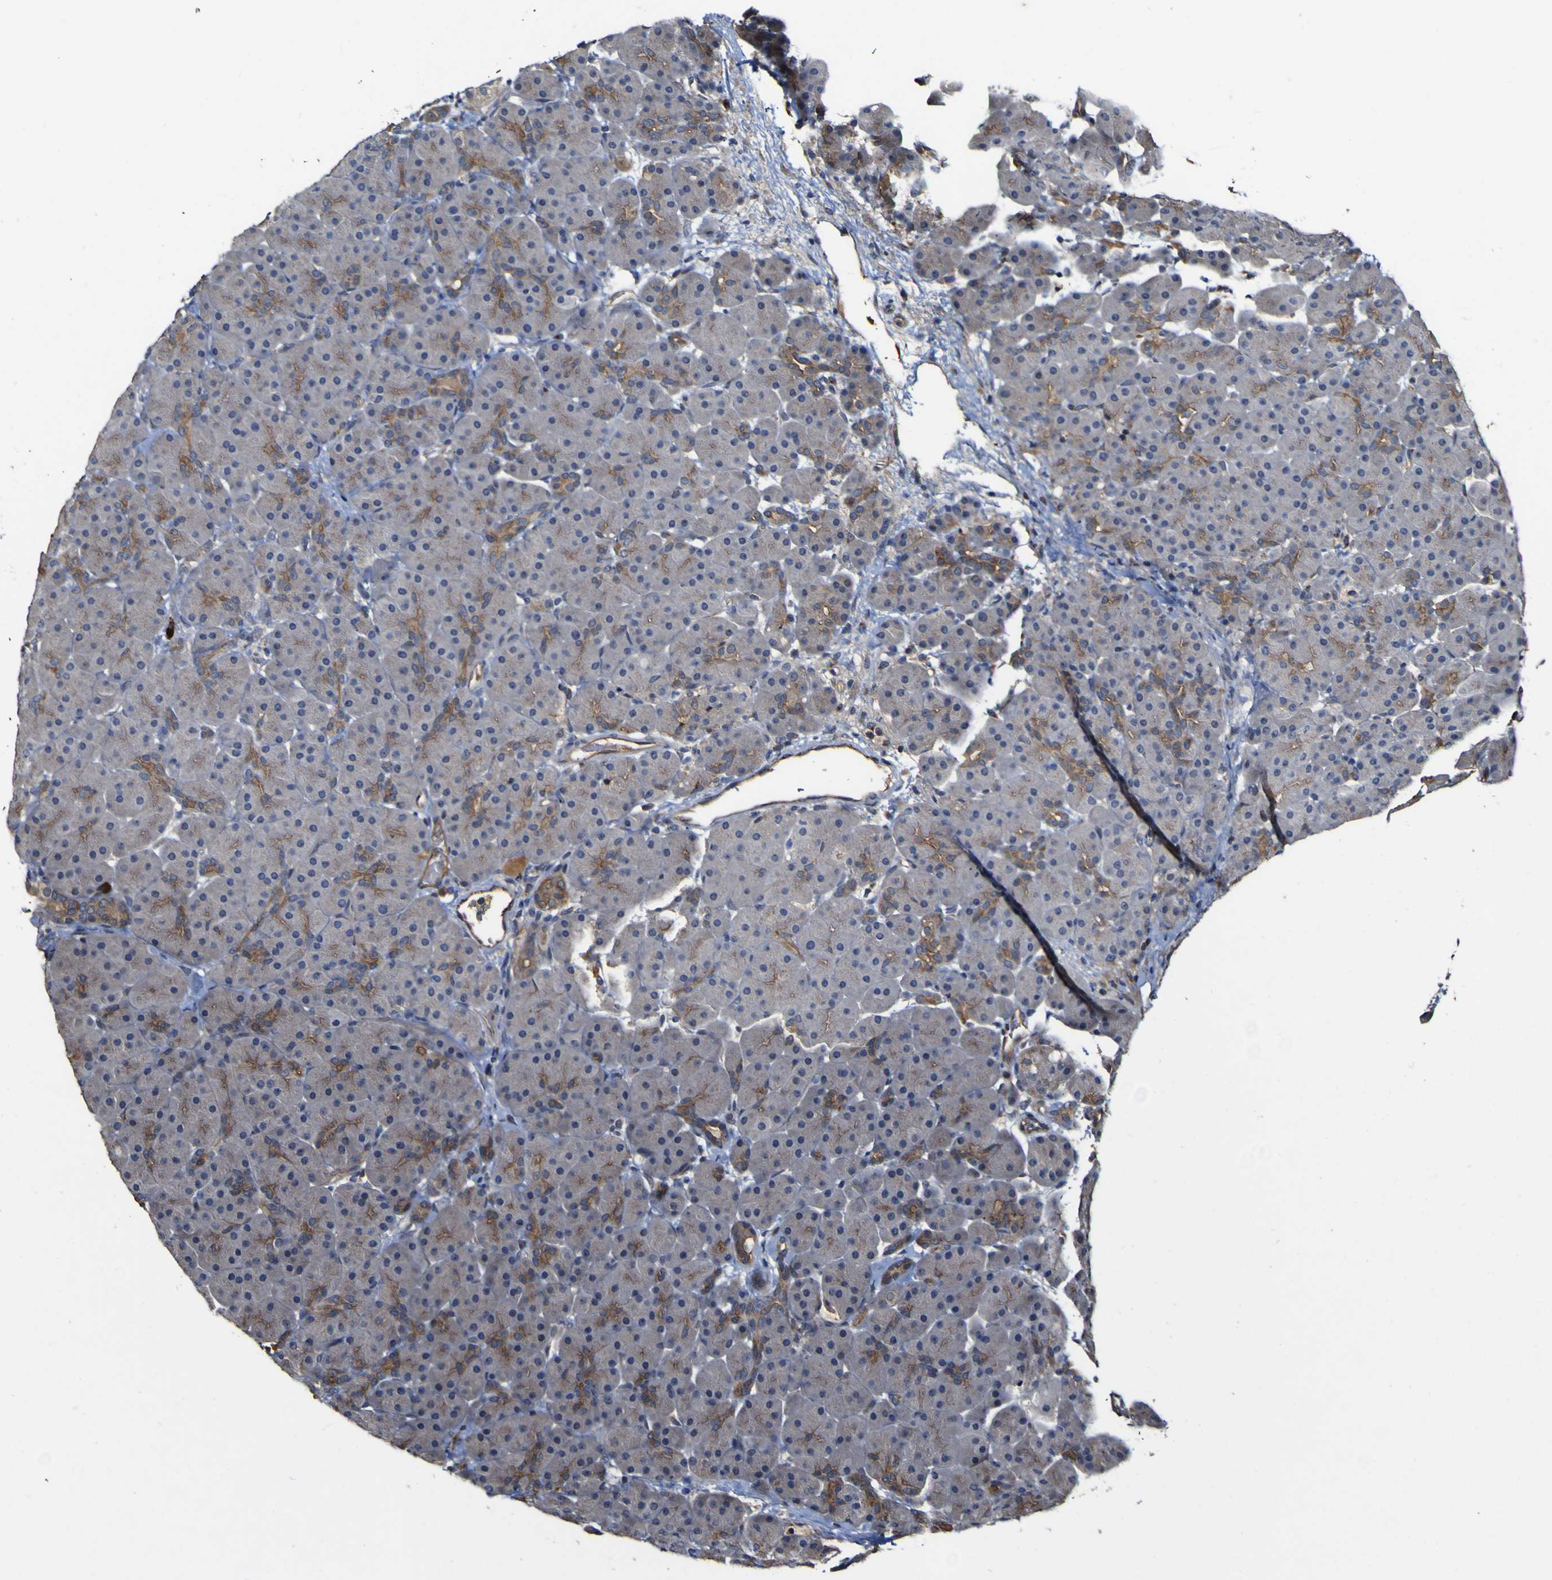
{"staining": {"intensity": "moderate", "quantity": ">75%", "location": "cytoplasmic/membranous"}, "tissue": "pancreas", "cell_type": "Exocrine glandular cells", "image_type": "normal", "snomed": [{"axis": "morphology", "description": "Normal tissue, NOS"}, {"axis": "topography", "description": "Pancreas"}], "caption": "Benign pancreas was stained to show a protein in brown. There is medium levels of moderate cytoplasmic/membranous staining in about >75% of exocrine glandular cells.", "gene": "CCL2", "patient": {"sex": "male", "age": 66}}